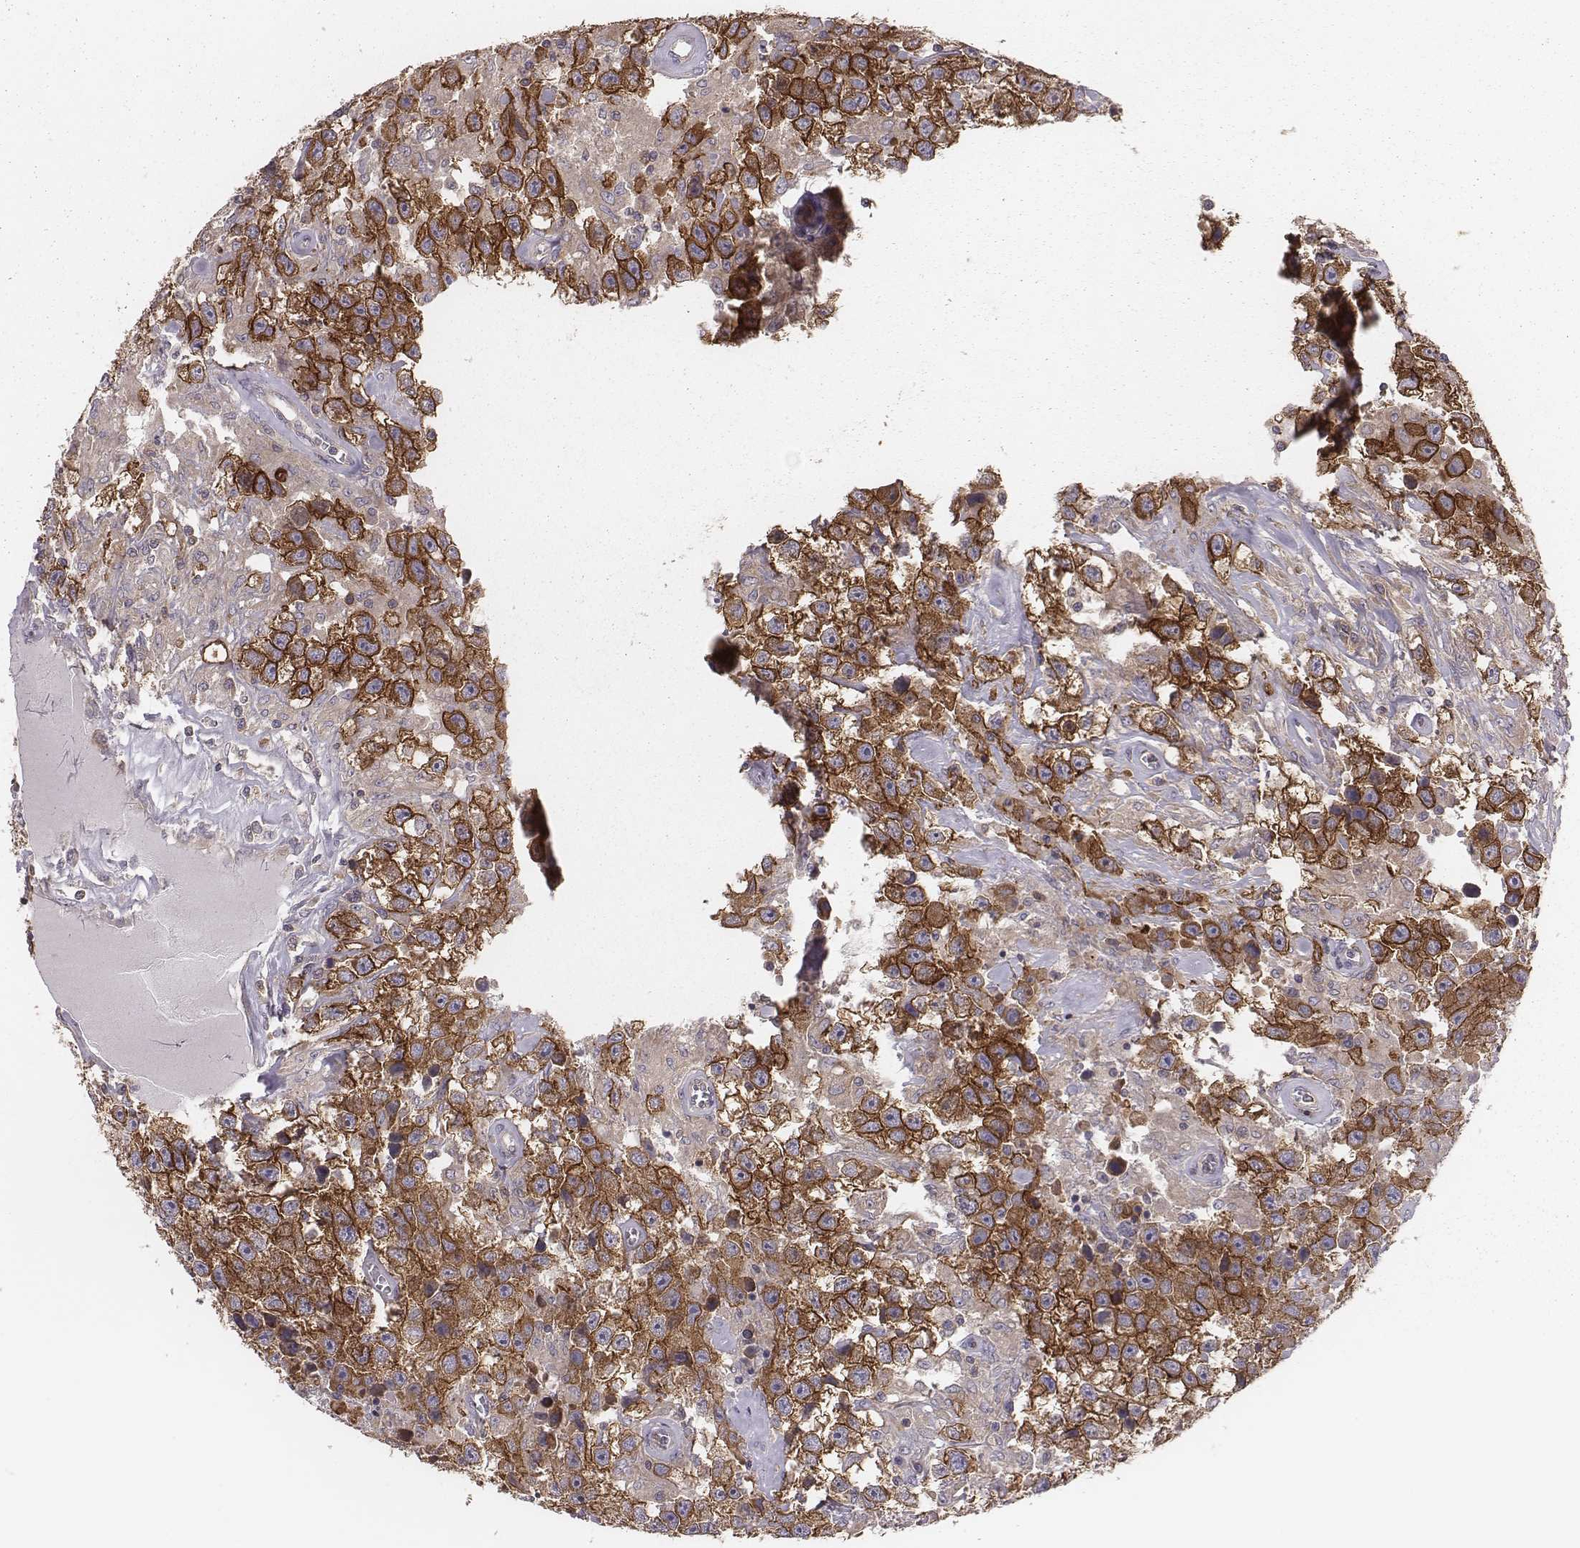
{"staining": {"intensity": "strong", "quantity": ">75%", "location": "cytoplasmic/membranous"}, "tissue": "testis cancer", "cell_type": "Tumor cells", "image_type": "cancer", "snomed": [{"axis": "morphology", "description": "Seminoma, NOS"}, {"axis": "topography", "description": "Testis"}], "caption": "Protein staining by immunohistochemistry (IHC) exhibits strong cytoplasmic/membranous staining in approximately >75% of tumor cells in testis cancer (seminoma).", "gene": "CAD", "patient": {"sex": "male", "age": 43}}